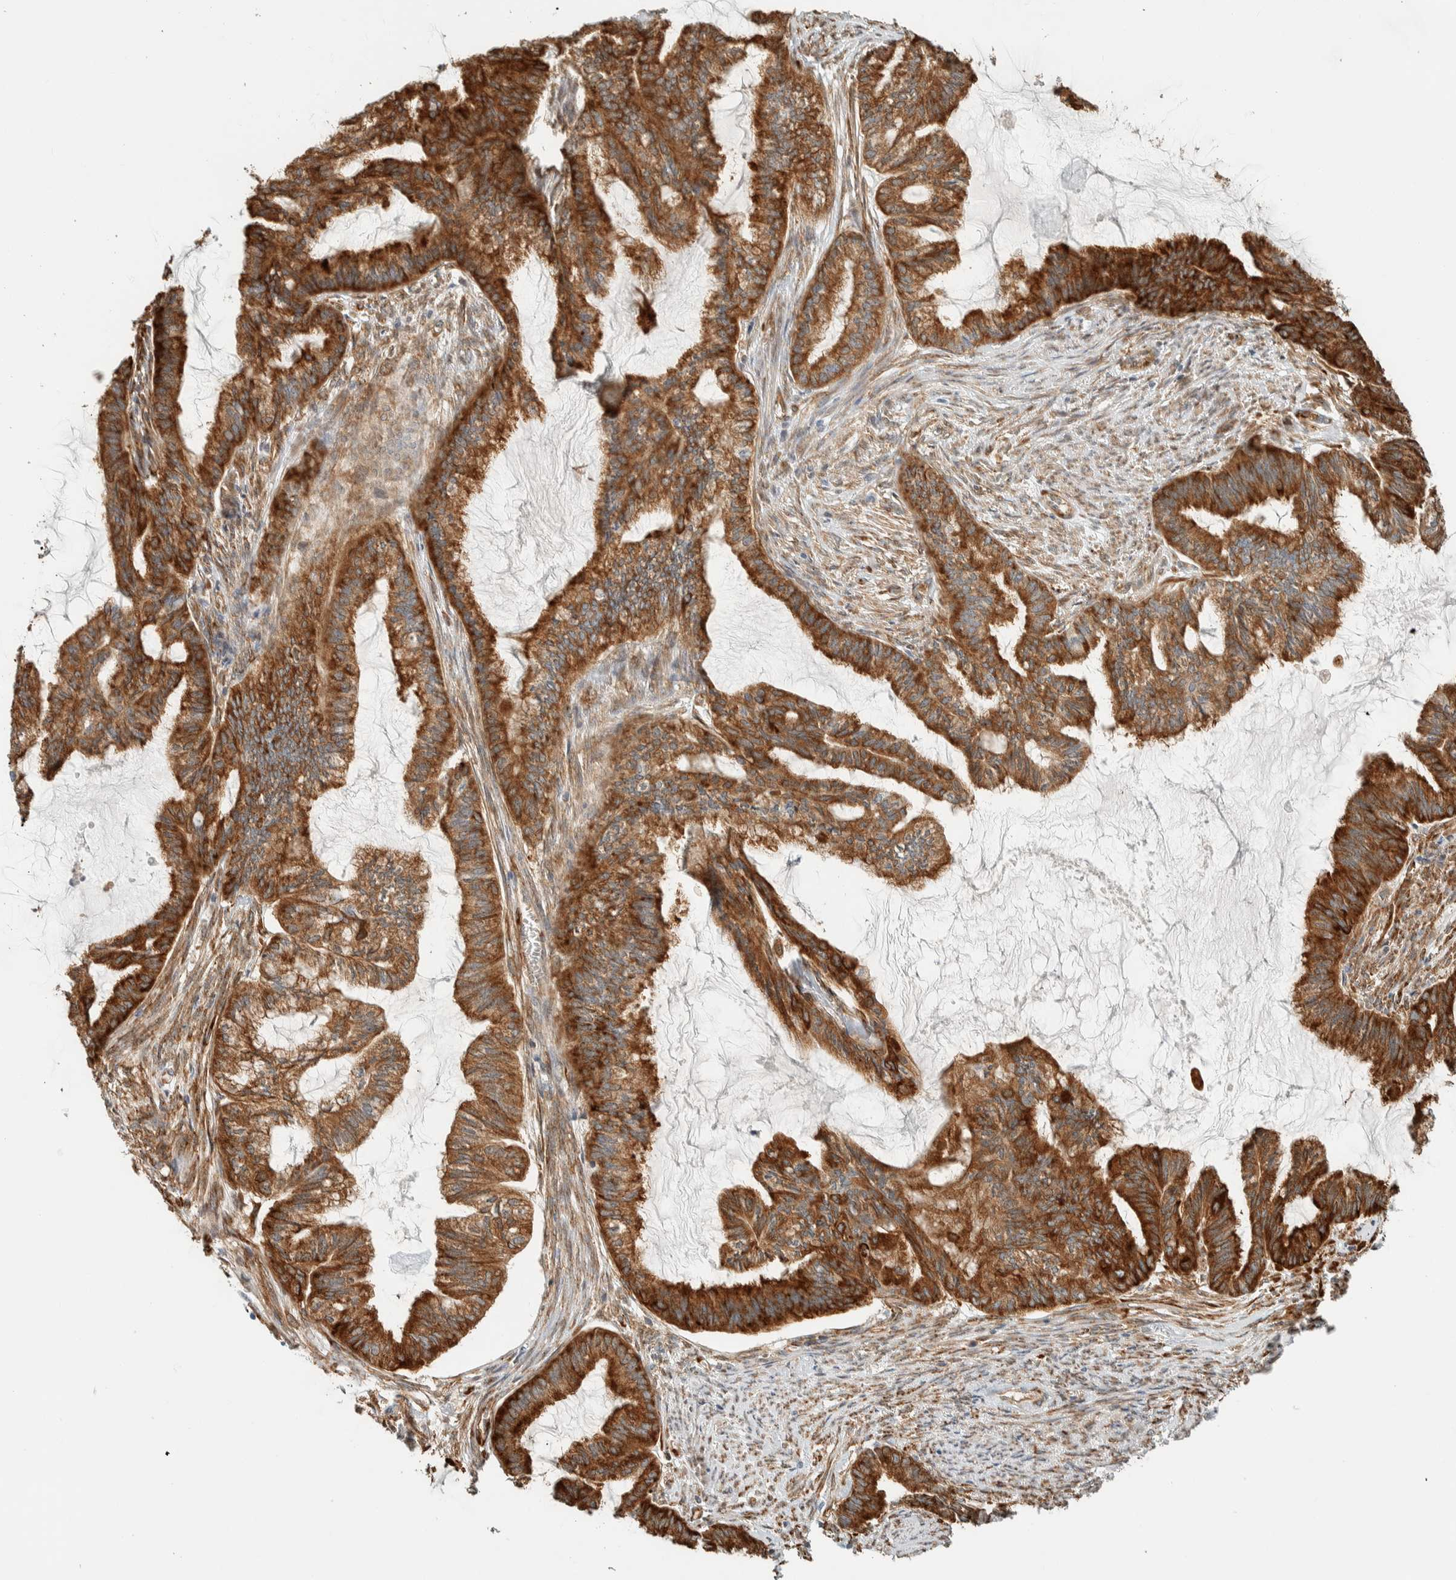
{"staining": {"intensity": "strong", "quantity": ">75%", "location": "cytoplasmic/membranous"}, "tissue": "endometrial cancer", "cell_type": "Tumor cells", "image_type": "cancer", "snomed": [{"axis": "morphology", "description": "Adenocarcinoma, NOS"}, {"axis": "topography", "description": "Endometrium"}], "caption": "An image showing strong cytoplasmic/membranous positivity in approximately >75% of tumor cells in endometrial cancer, as visualized by brown immunohistochemical staining.", "gene": "LLGL2", "patient": {"sex": "female", "age": 86}}